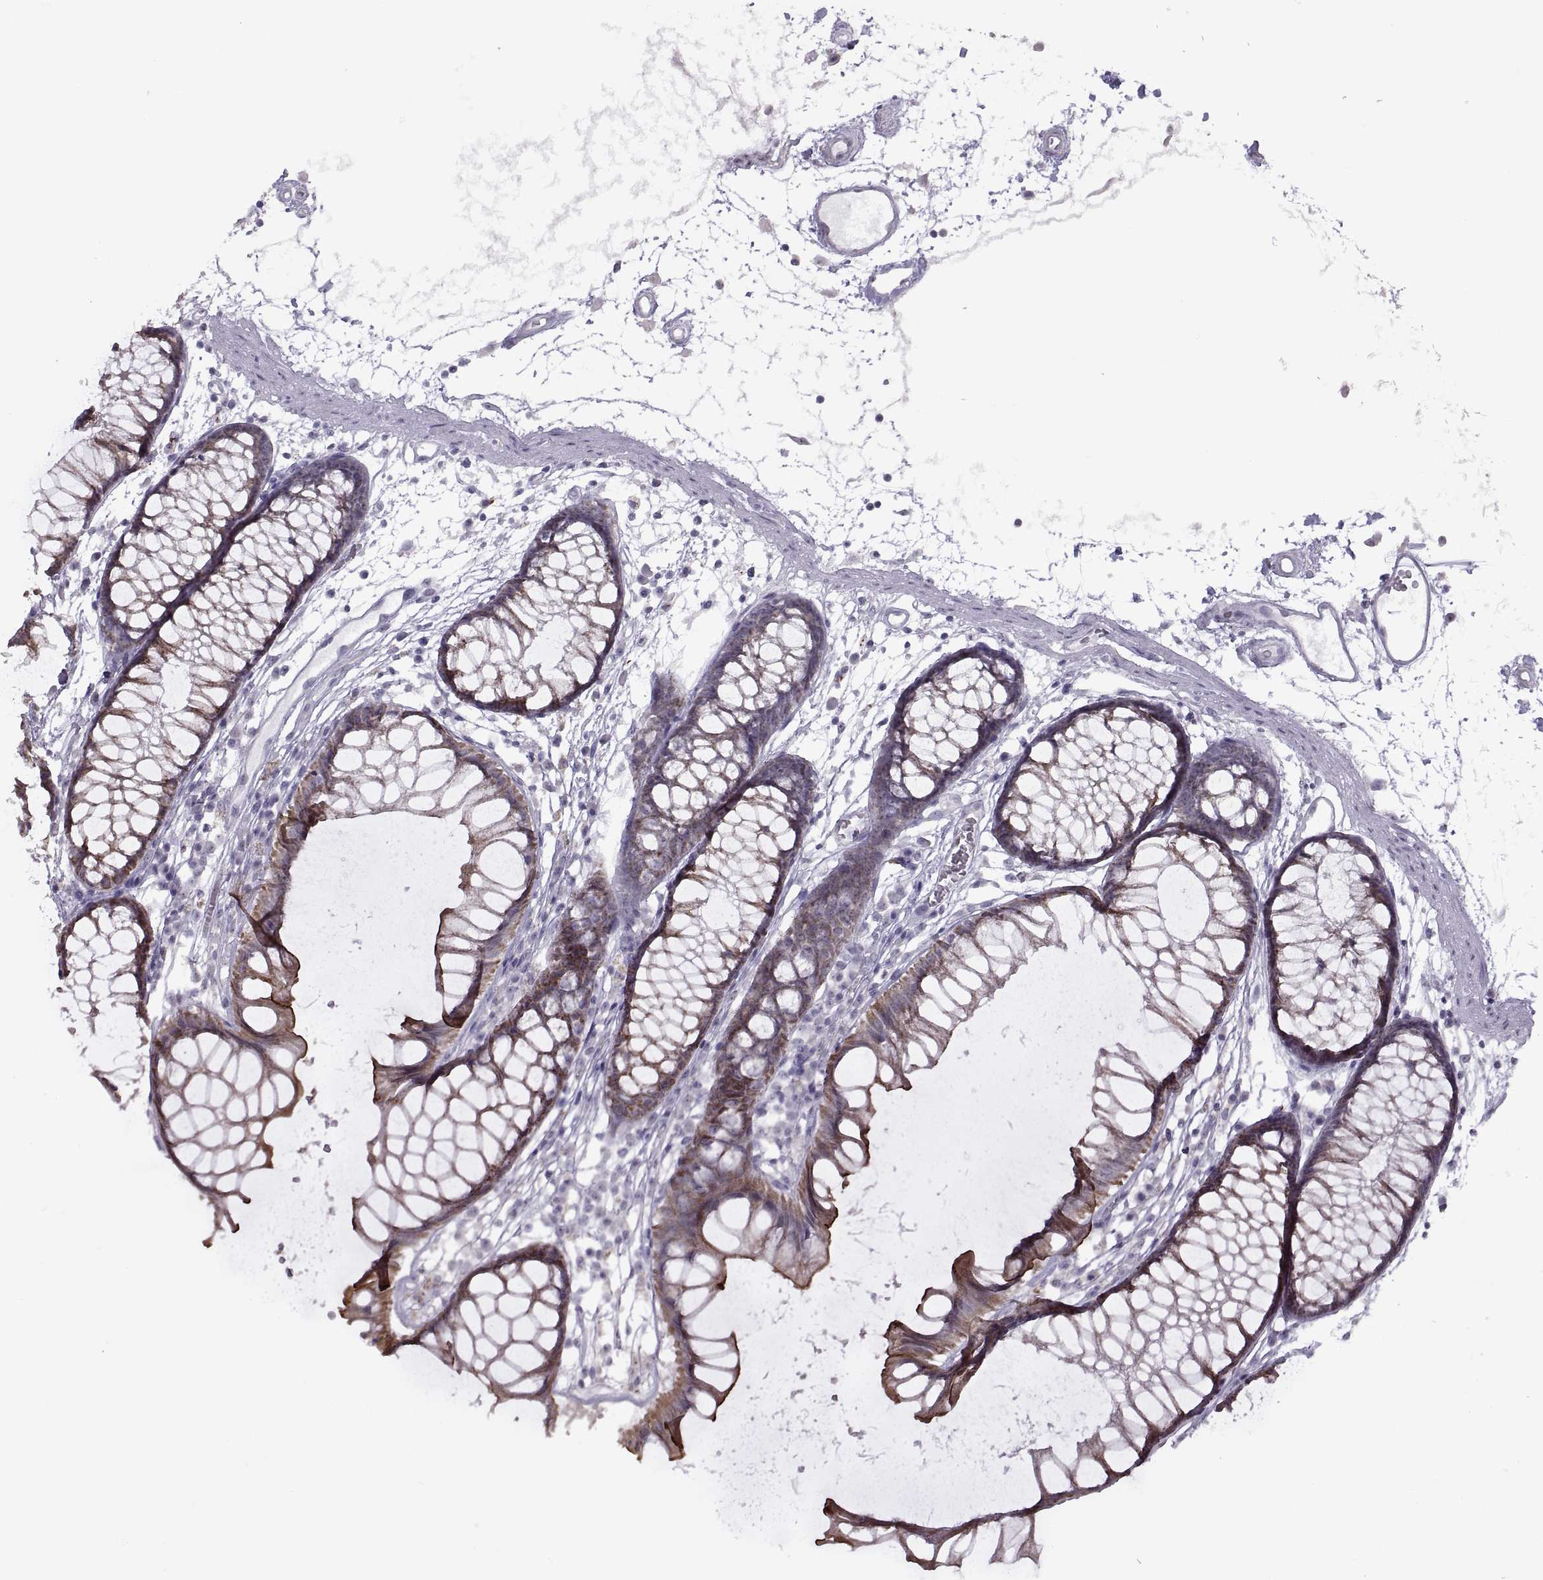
{"staining": {"intensity": "negative", "quantity": "none", "location": "none"}, "tissue": "colon", "cell_type": "Endothelial cells", "image_type": "normal", "snomed": [{"axis": "morphology", "description": "Normal tissue, NOS"}, {"axis": "morphology", "description": "Adenocarcinoma, NOS"}, {"axis": "topography", "description": "Colon"}], "caption": "Normal colon was stained to show a protein in brown. There is no significant staining in endothelial cells.", "gene": "ASIC2", "patient": {"sex": "male", "age": 65}}